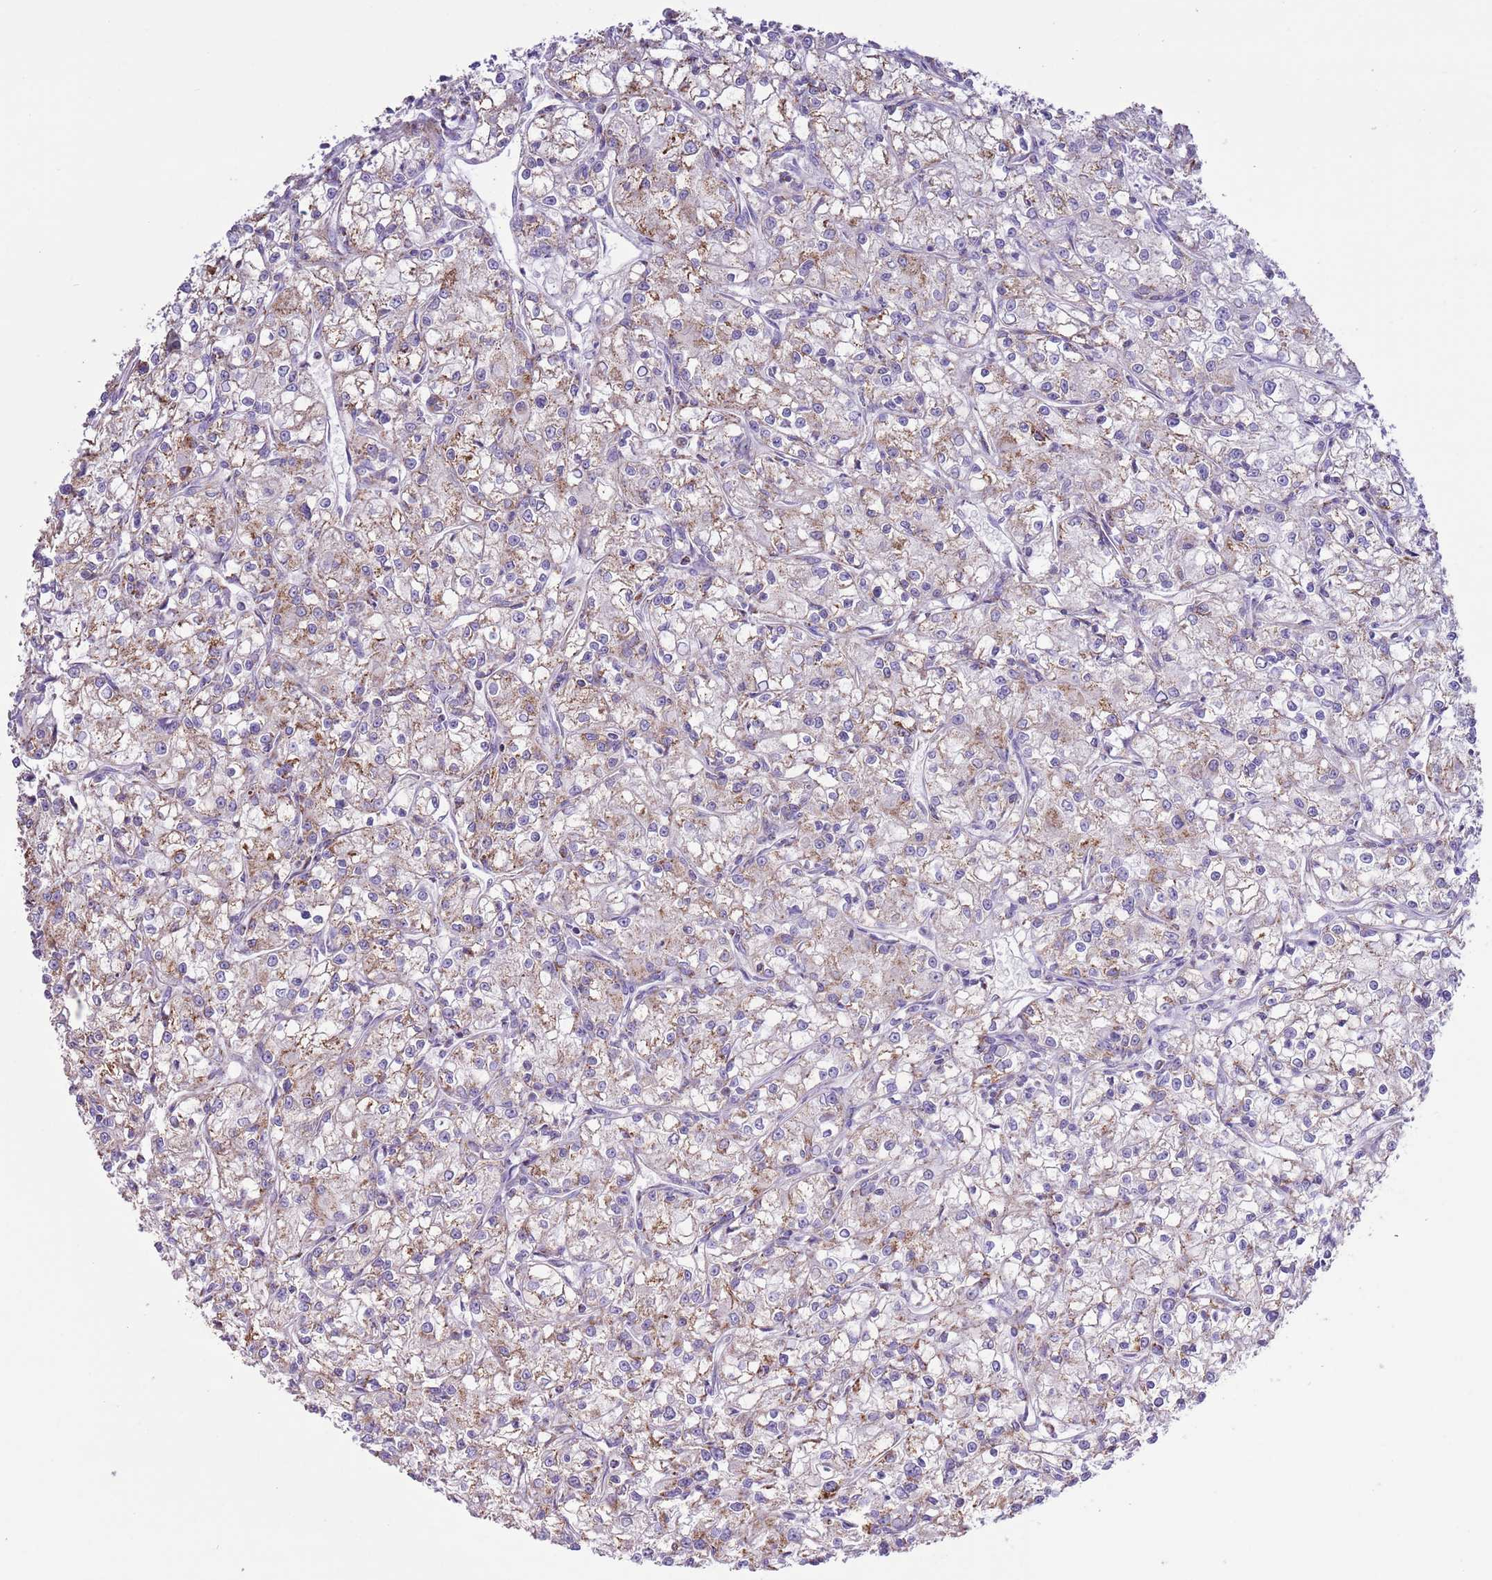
{"staining": {"intensity": "weak", "quantity": "25%-75%", "location": "cytoplasmic/membranous"}, "tissue": "renal cancer", "cell_type": "Tumor cells", "image_type": "cancer", "snomed": [{"axis": "morphology", "description": "Adenocarcinoma, NOS"}, {"axis": "topography", "description": "Kidney"}], "caption": "Immunohistochemistry (DAB (3,3'-diaminobenzidine)) staining of human adenocarcinoma (renal) displays weak cytoplasmic/membranous protein expression in about 25%-75% of tumor cells.", "gene": "ATP6V1B1", "patient": {"sex": "female", "age": 59}}